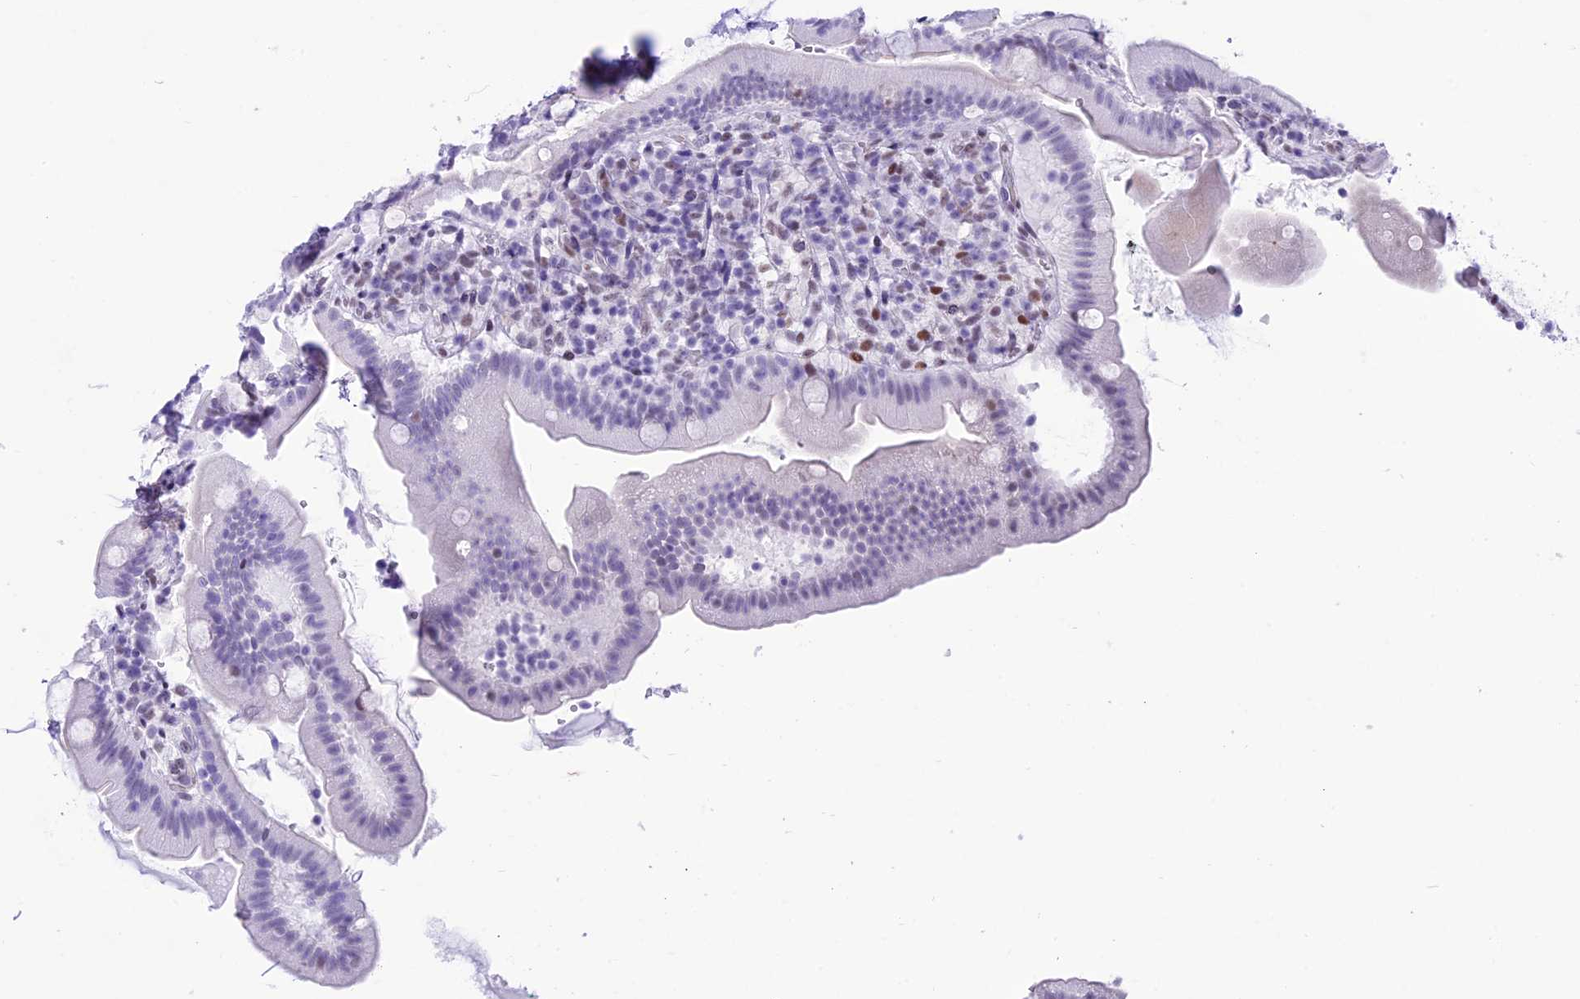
{"staining": {"intensity": "moderate", "quantity": "<25%", "location": "cytoplasmic/membranous"}, "tissue": "duodenum", "cell_type": "Glandular cells", "image_type": "normal", "snomed": [{"axis": "morphology", "description": "Normal tissue, NOS"}, {"axis": "topography", "description": "Duodenum"}], "caption": "Immunohistochemical staining of normal human duodenum shows moderate cytoplasmic/membranous protein expression in about <25% of glandular cells. The staining was performed using DAB (3,3'-diaminobenzidine) to visualize the protein expression in brown, while the nuclei were stained in blue with hematoxylin (Magnification: 20x).", "gene": "RPS6KB1", "patient": {"sex": "female", "age": 67}}